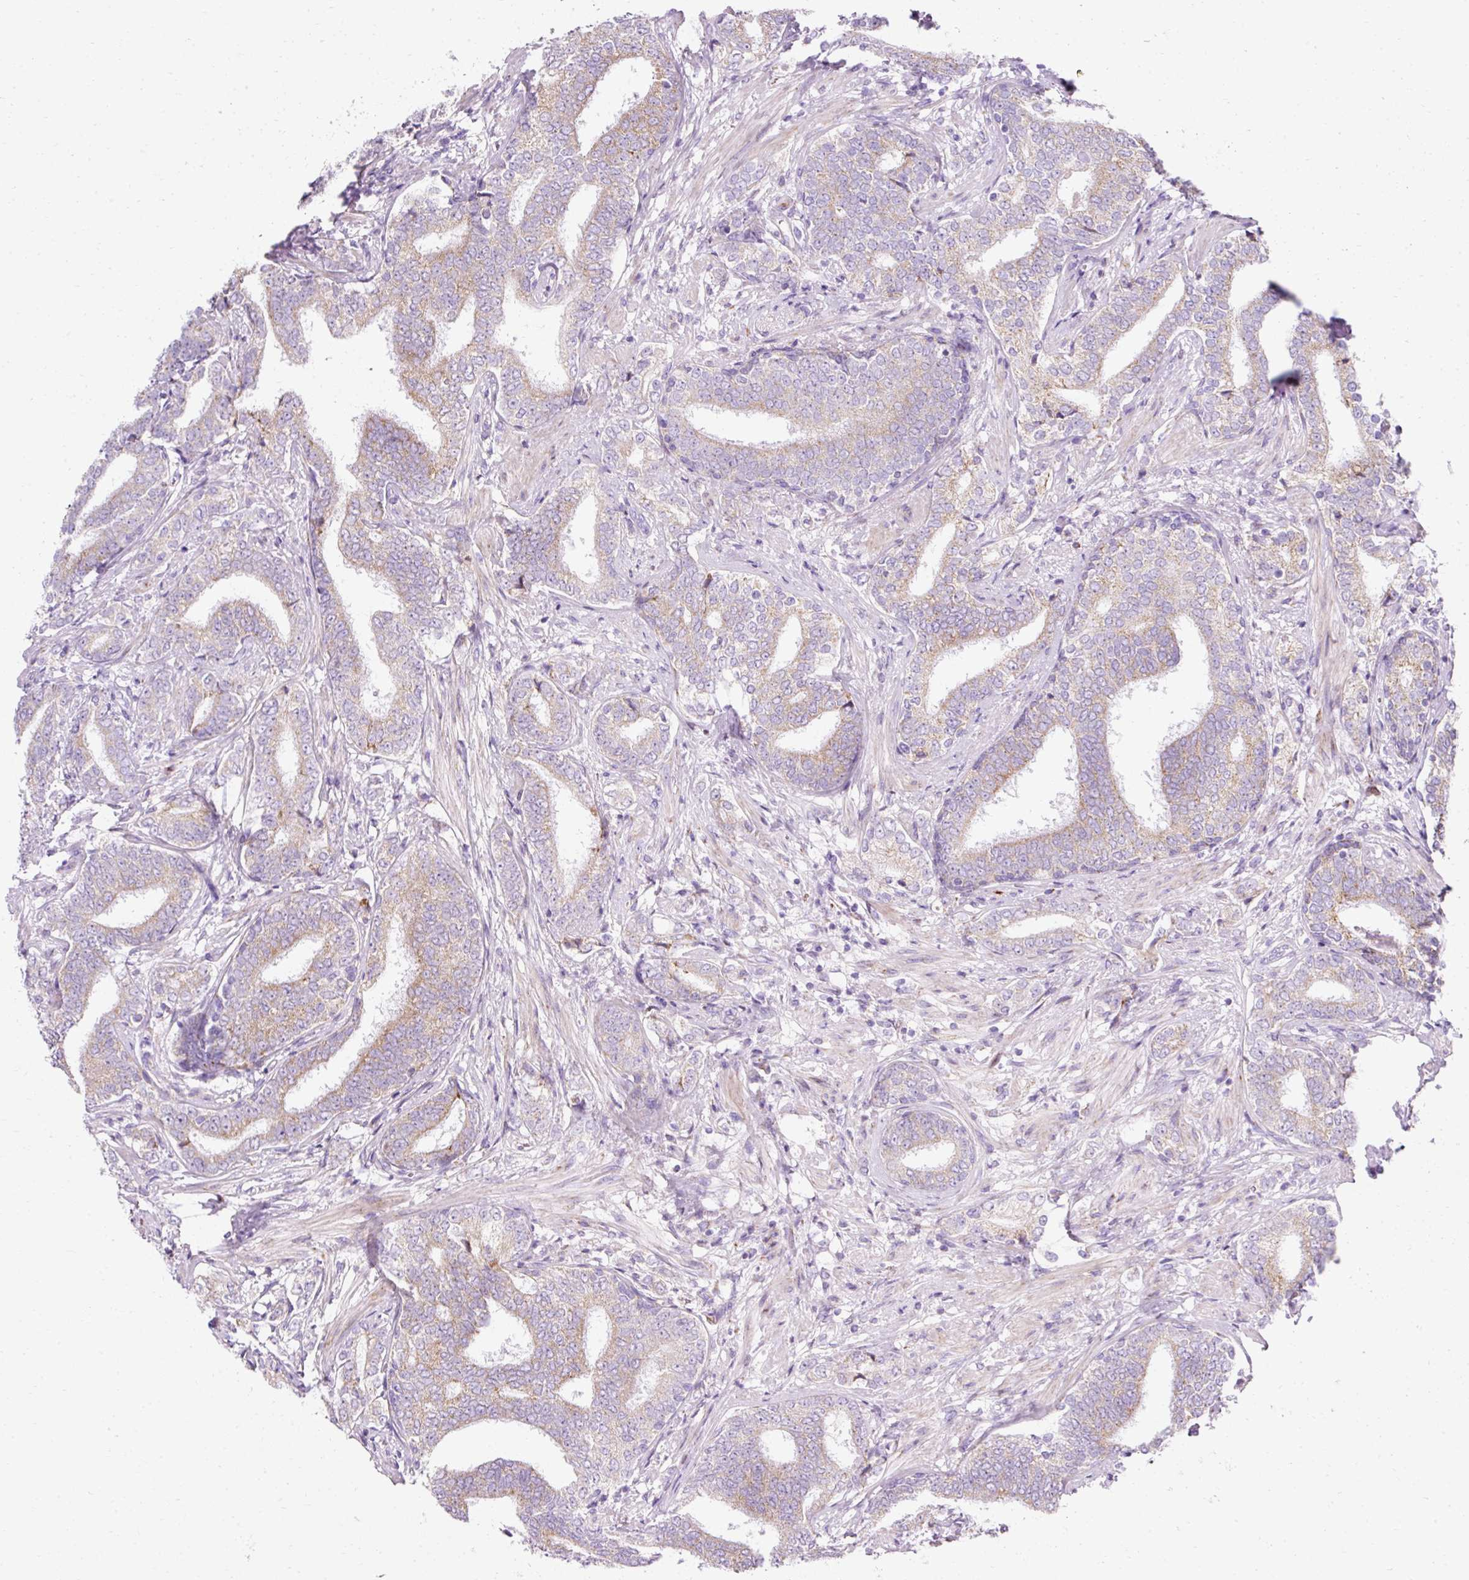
{"staining": {"intensity": "weak", "quantity": ">75%", "location": "cytoplasmic/membranous"}, "tissue": "prostate cancer", "cell_type": "Tumor cells", "image_type": "cancer", "snomed": [{"axis": "morphology", "description": "Adenocarcinoma, High grade"}, {"axis": "topography", "description": "Prostate"}], "caption": "Prostate cancer (high-grade adenocarcinoma) was stained to show a protein in brown. There is low levels of weak cytoplasmic/membranous expression in about >75% of tumor cells.", "gene": "PLPP2", "patient": {"sex": "male", "age": 72}}